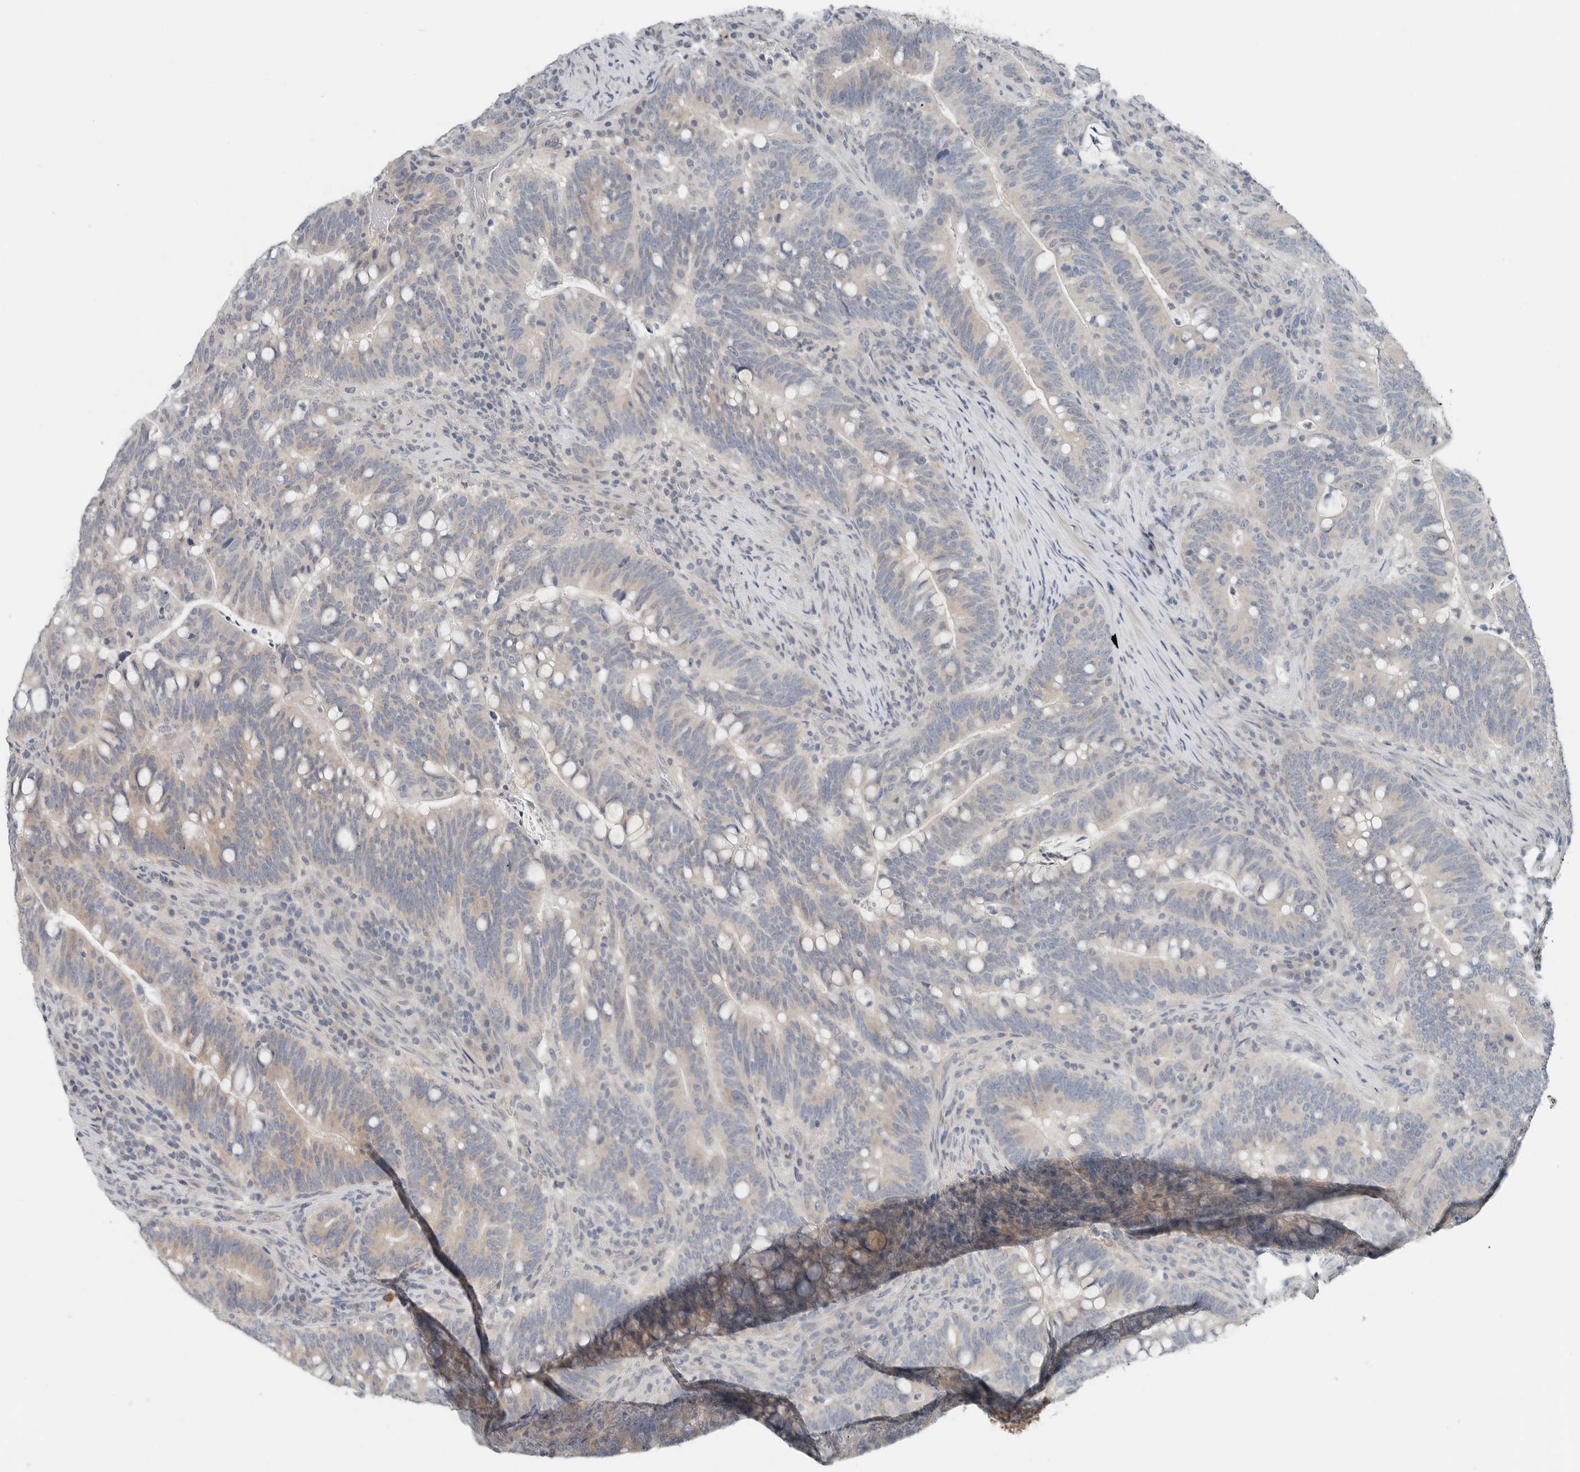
{"staining": {"intensity": "weak", "quantity": "25%-75%", "location": "cytoplasmic/membranous"}, "tissue": "colorectal cancer", "cell_type": "Tumor cells", "image_type": "cancer", "snomed": [{"axis": "morphology", "description": "Adenocarcinoma, NOS"}, {"axis": "topography", "description": "Colon"}], "caption": "DAB immunohistochemical staining of human colorectal cancer (adenocarcinoma) displays weak cytoplasmic/membranous protein positivity in about 25%-75% of tumor cells. (Brightfield microscopy of DAB IHC at high magnification).", "gene": "FCRLB", "patient": {"sex": "female", "age": 66}}